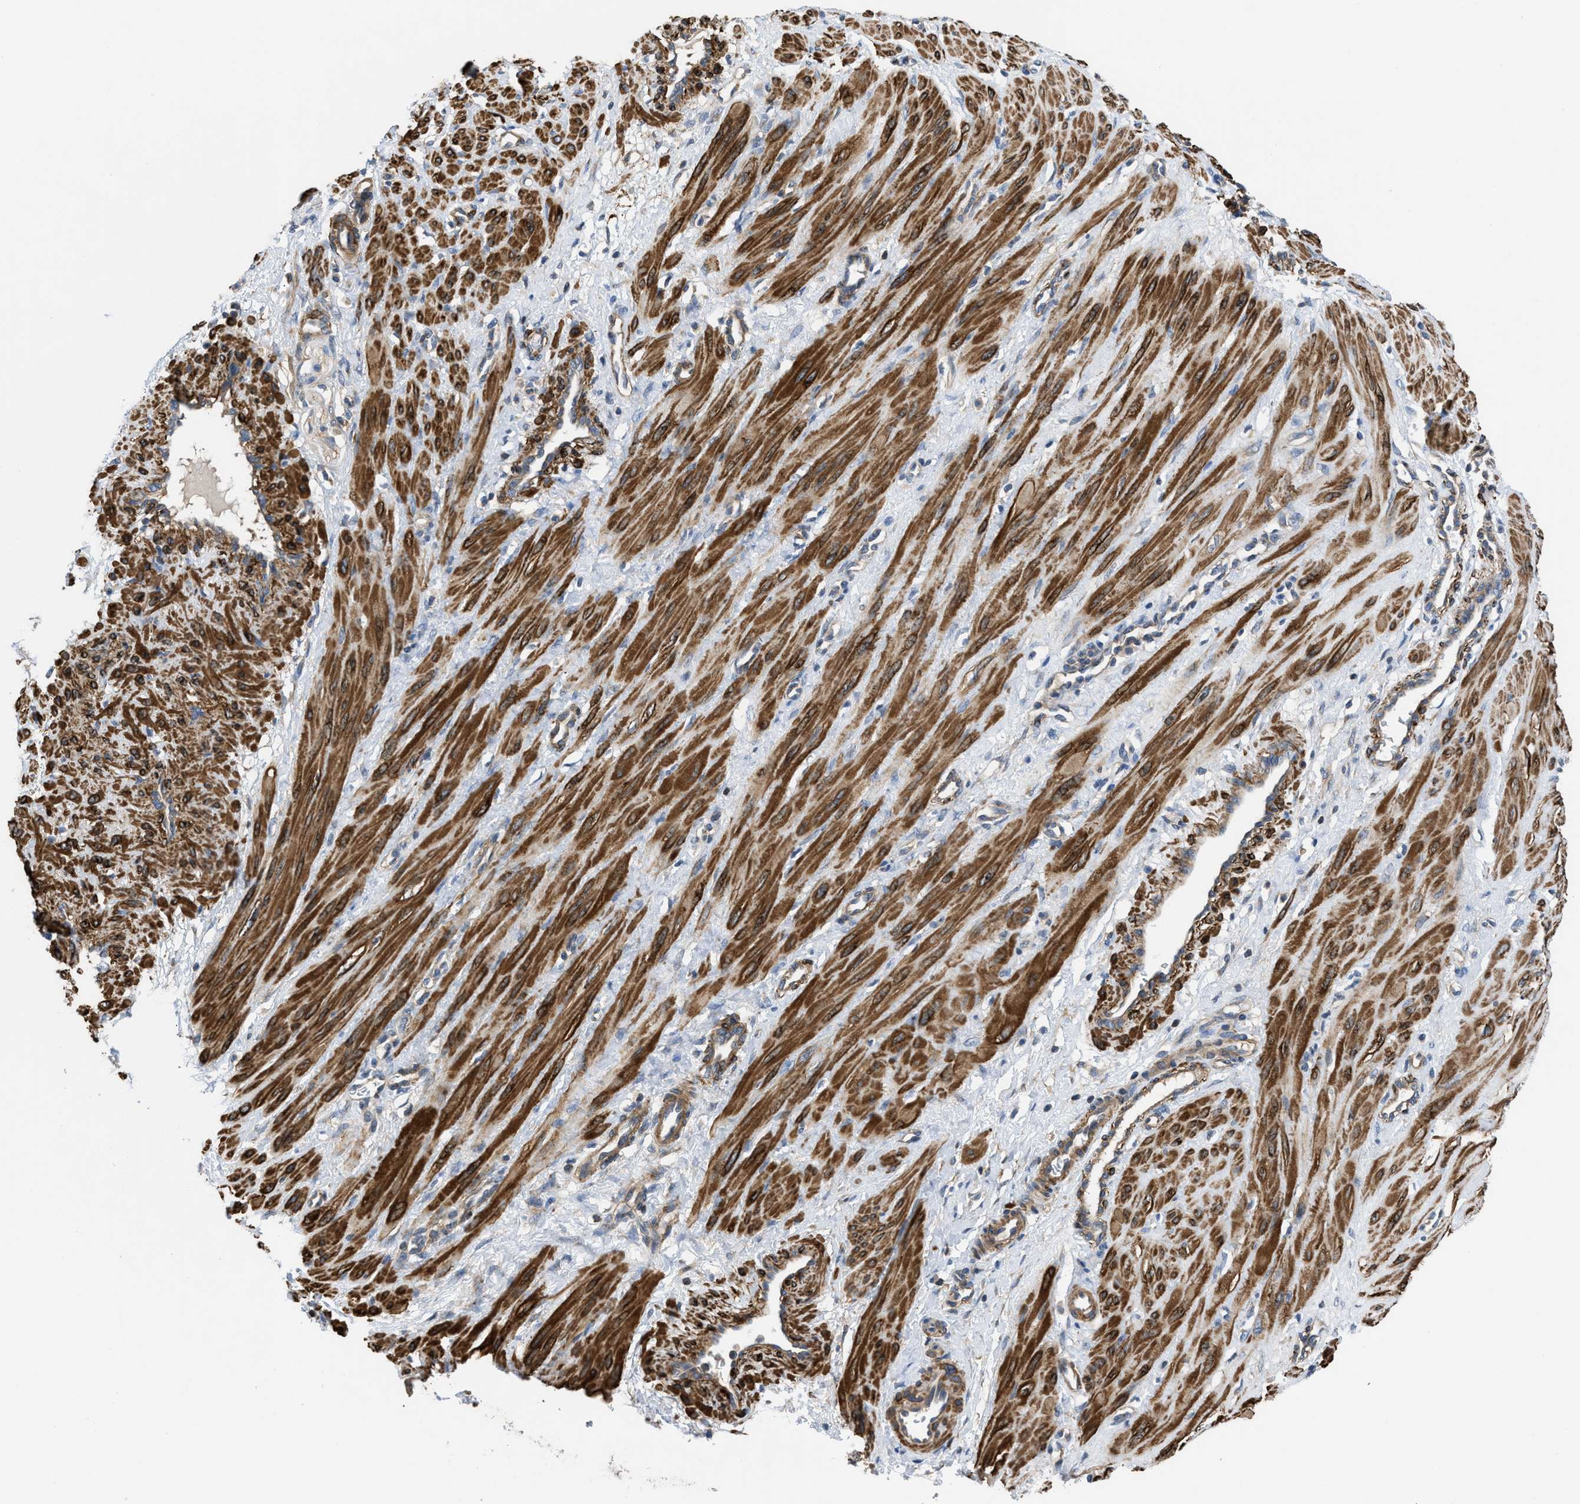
{"staining": {"intensity": "strong", "quantity": ">75%", "location": "cytoplasmic/membranous"}, "tissue": "smooth muscle", "cell_type": "Smooth muscle cells", "image_type": "normal", "snomed": [{"axis": "morphology", "description": "Normal tissue, NOS"}, {"axis": "topography", "description": "Endometrium"}], "caption": "A high-resolution micrograph shows immunohistochemistry (IHC) staining of unremarkable smooth muscle, which shows strong cytoplasmic/membranous expression in about >75% of smooth muscle cells.", "gene": "CHKB", "patient": {"sex": "female", "age": 33}}